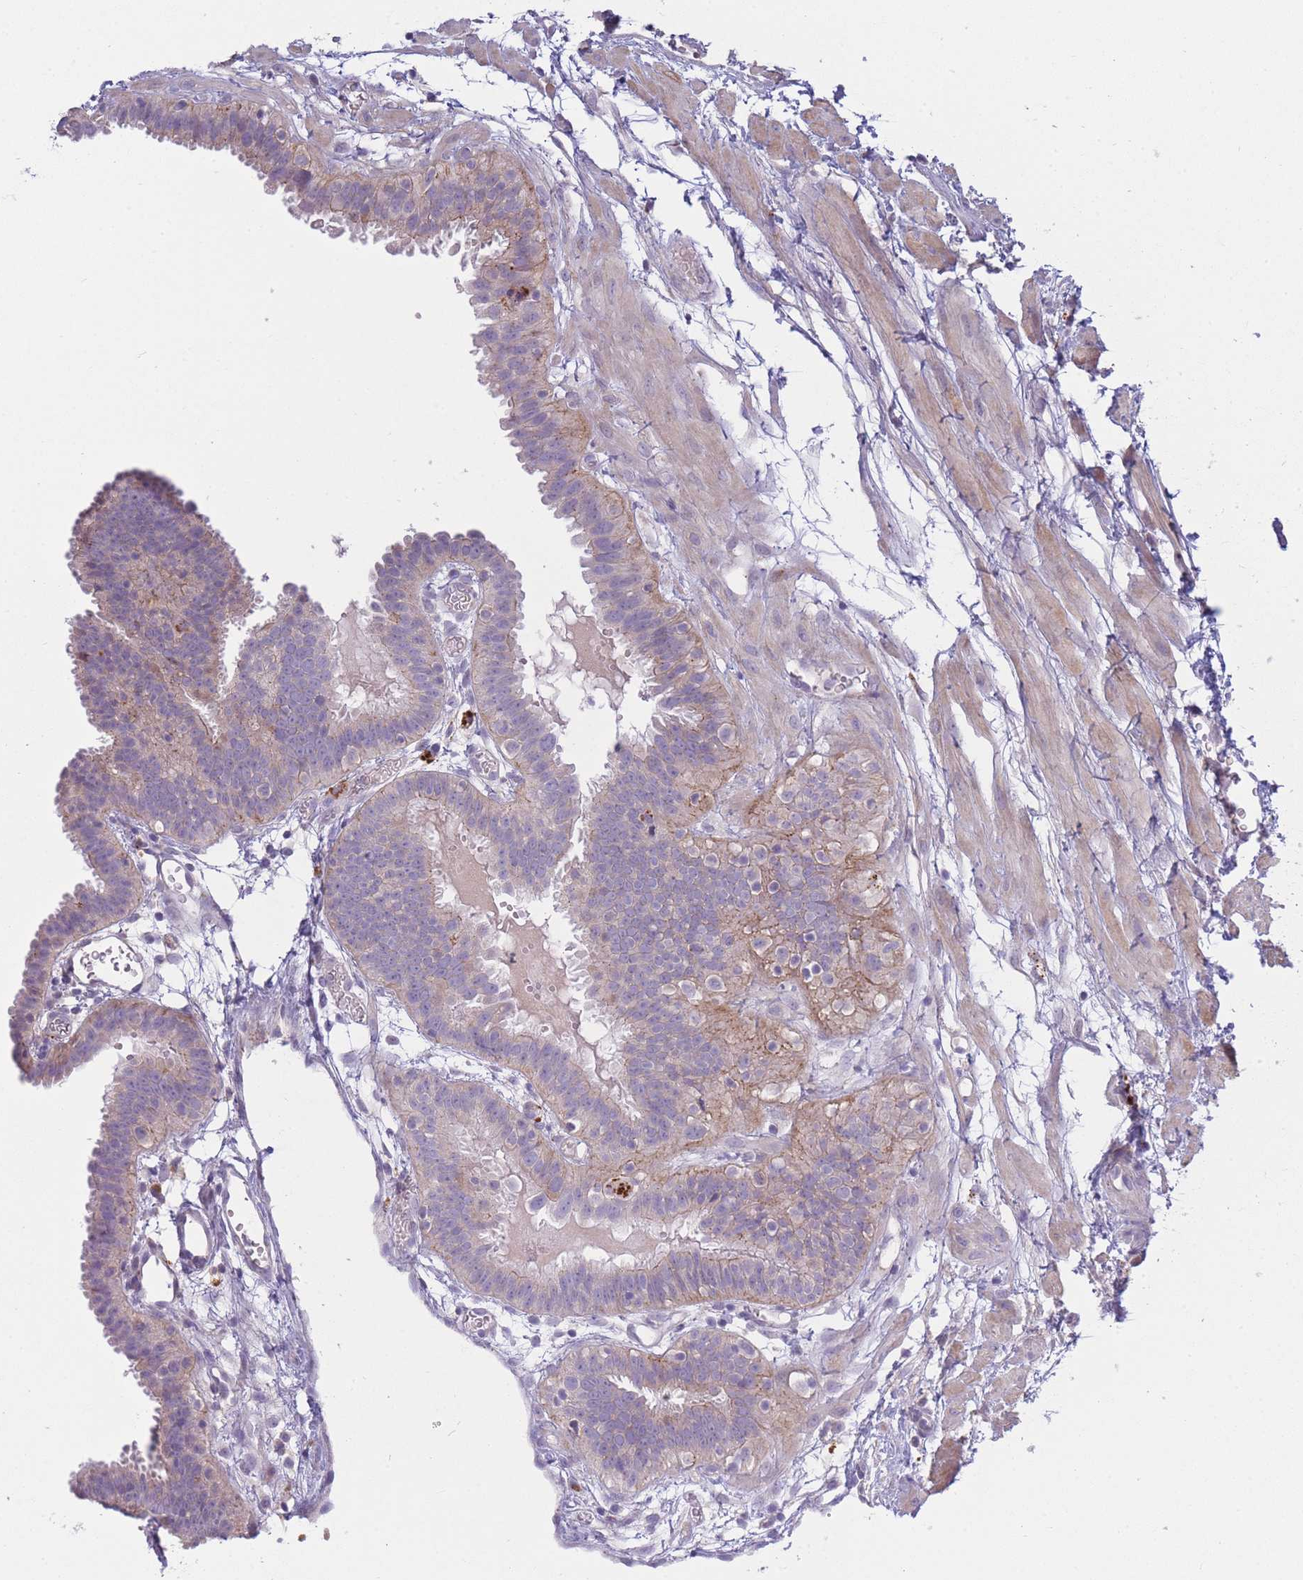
{"staining": {"intensity": "weak", "quantity": "25%-75%", "location": "cytoplasmic/membranous"}, "tissue": "fallopian tube", "cell_type": "Glandular cells", "image_type": "normal", "snomed": [{"axis": "morphology", "description": "Normal tissue, NOS"}, {"axis": "topography", "description": "Fallopian tube"}], "caption": "Brown immunohistochemical staining in benign fallopian tube reveals weak cytoplasmic/membranous staining in about 25%-75% of glandular cells.", "gene": "TRIM61", "patient": {"sex": "female", "age": 37}}